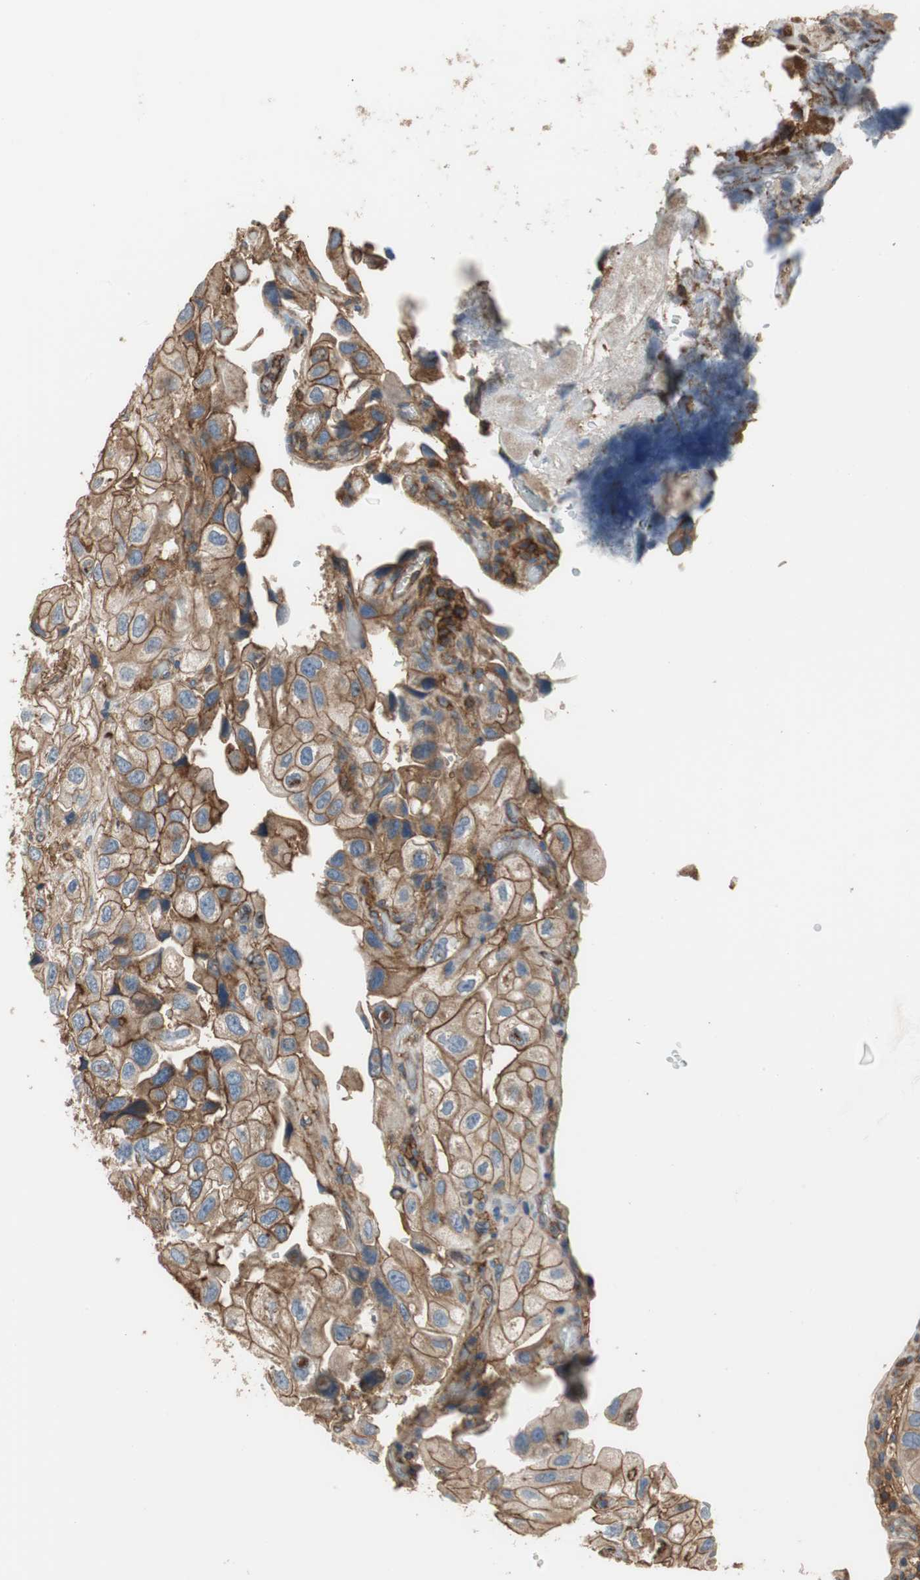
{"staining": {"intensity": "strong", "quantity": ">75%", "location": "cytoplasmic/membranous"}, "tissue": "urothelial cancer", "cell_type": "Tumor cells", "image_type": "cancer", "snomed": [{"axis": "morphology", "description": "Urothelial carcinoma, High grade"}, {"axis": "topography", "description": "Urinary bladder"}], "caption": "Human urothelial cancer stained with a brown dye exhibits strong cytoplasmic/membranous positive positivity in about >75% of tumor cells.", "gene": "IL1RL1", "patient": {"sex": "female", "age": 64}}